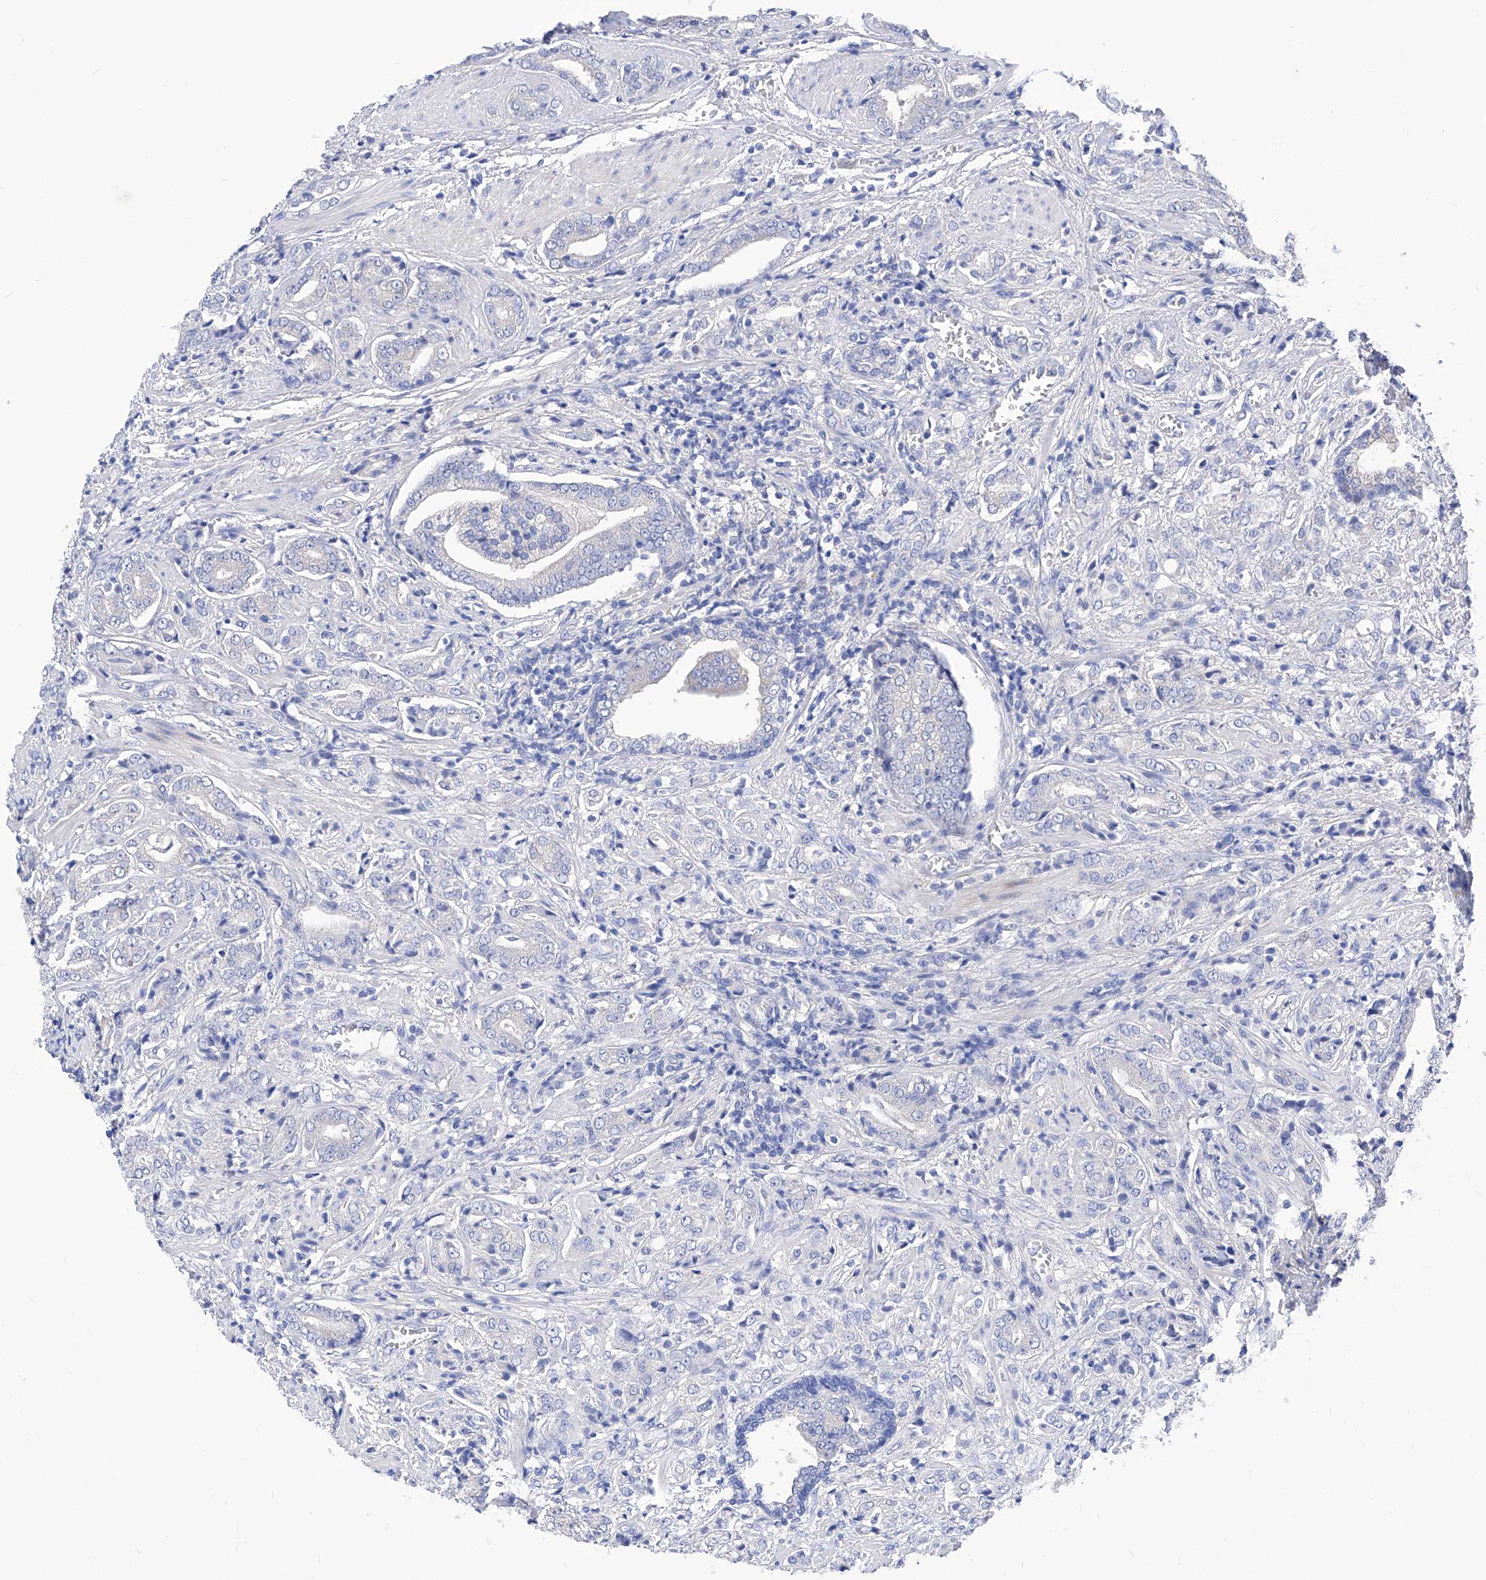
{"staining": {"intensity": "negative", "quantity": "none", "location": "none"}, "tissue": "prostate cancer", "cell_type": "Tumor cells", "image_type": "cancer", "snomed": [{"axis": "morphology", "description": "Adenocarcinoma, High grade"}, {"axis": "topography", "description": "Prostate"}], "caption": "Immunohistochemical staining of human adenocarcinoma (high-grade) (prostate) demonstrates no significant positivity in tumor cells.", "gene": "XPNPEP1", "patient": {"sex": "male", "age": 57}}